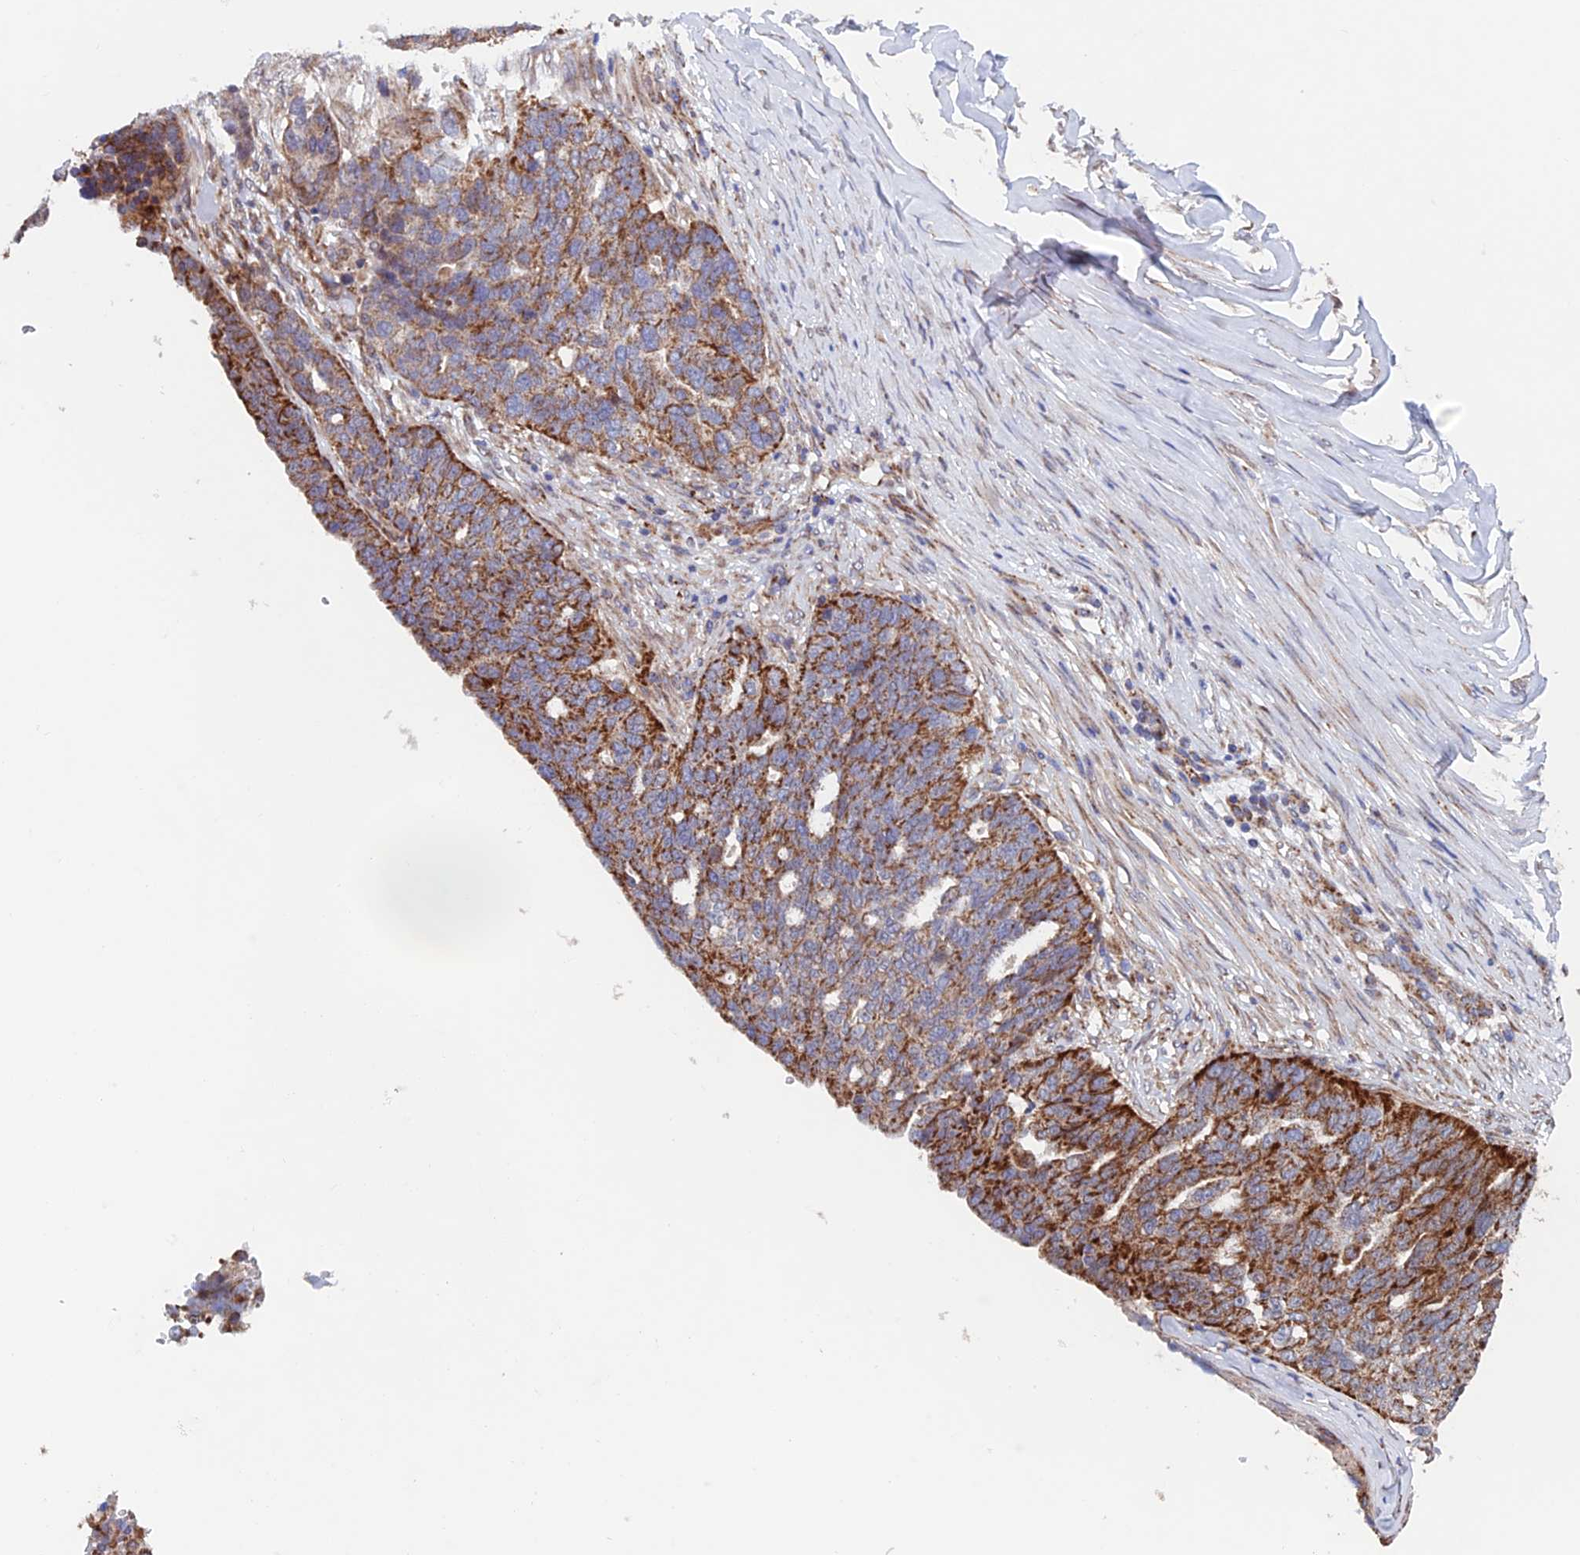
{"staining": {"intensity": "strong", "quantity": ">75%", "location": "cytoplasmic/membranous"}, "tissue": "ovarian cancer", "cell_type": "Tumor cells", "image_type": "cancer", "snomed": [{"axis": "morphology", "description": "Cystadenocarcinoma, serous, NOS"}, {"axis": "topography", "description": "Ovary"}], "caption": "Protein positivity by IHC shows strong cytoplasmic/membranous expression in about >75% of tumor cells in ovarian serous cystadenocarcinoma.", "gene": "MRPL1", "patient": {"sex": "female", "age": 59}}